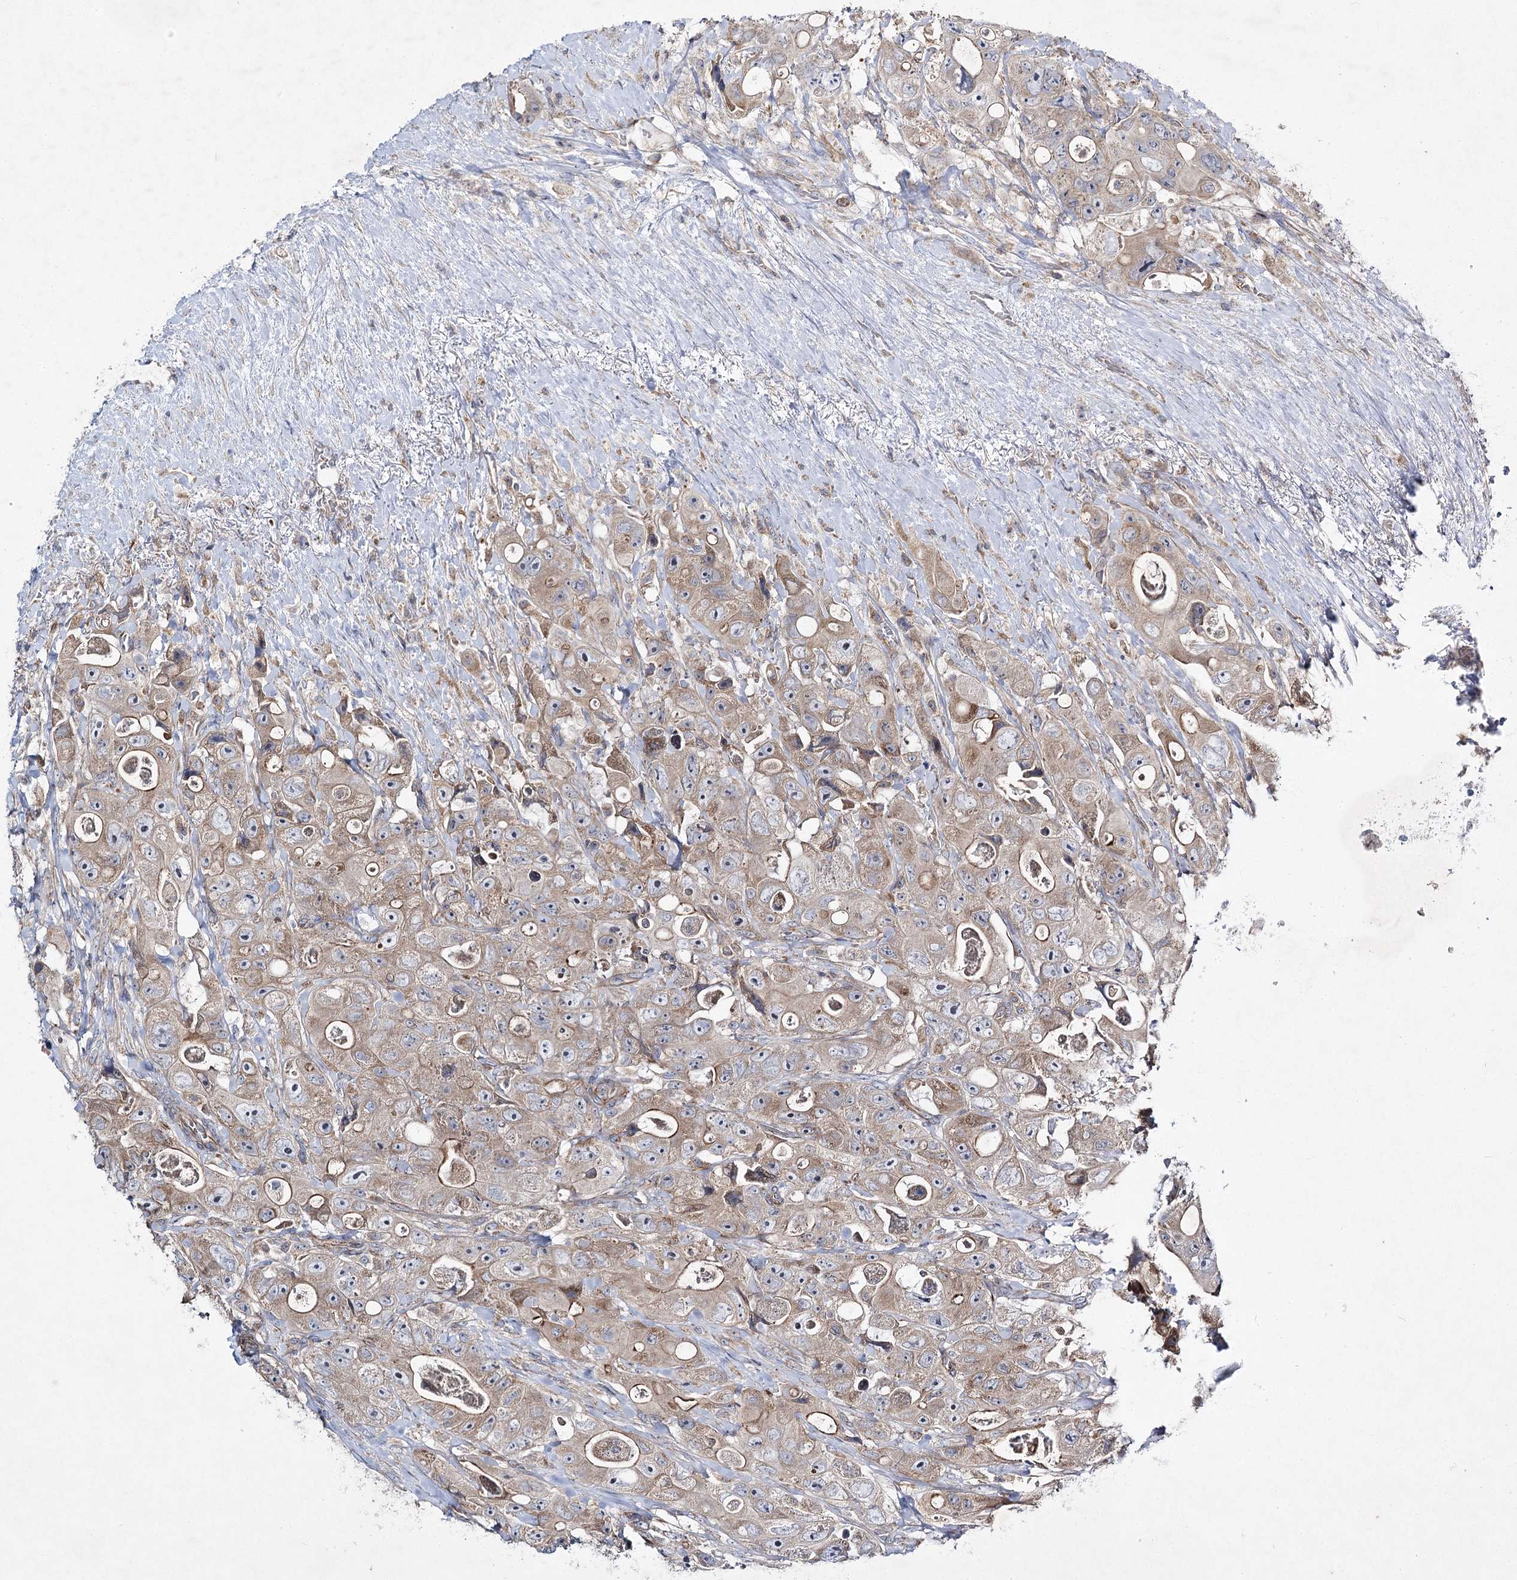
{"staining": {"intensity": "moderate", "quantity": "<25%", "location": "cytoplasmic/membranous"}, "tissue": "colorectal cancer", "cell_type": "Tumor cells", "image_type": "cancer", "snomed": [{"axis": "morphology", "description": "Adenocarcinoma, NOS"}, {"axis": "topography", "description": "Colon"}], "caption": "High-power microscopy captured an IHC histopathology image of colorectal cancer, revealing moderate cytoplasmic/membranous positivity in about <25% of tumor cells.", "gene": "KIAA0825", "patient": {"sex": "female", "age": 46}}